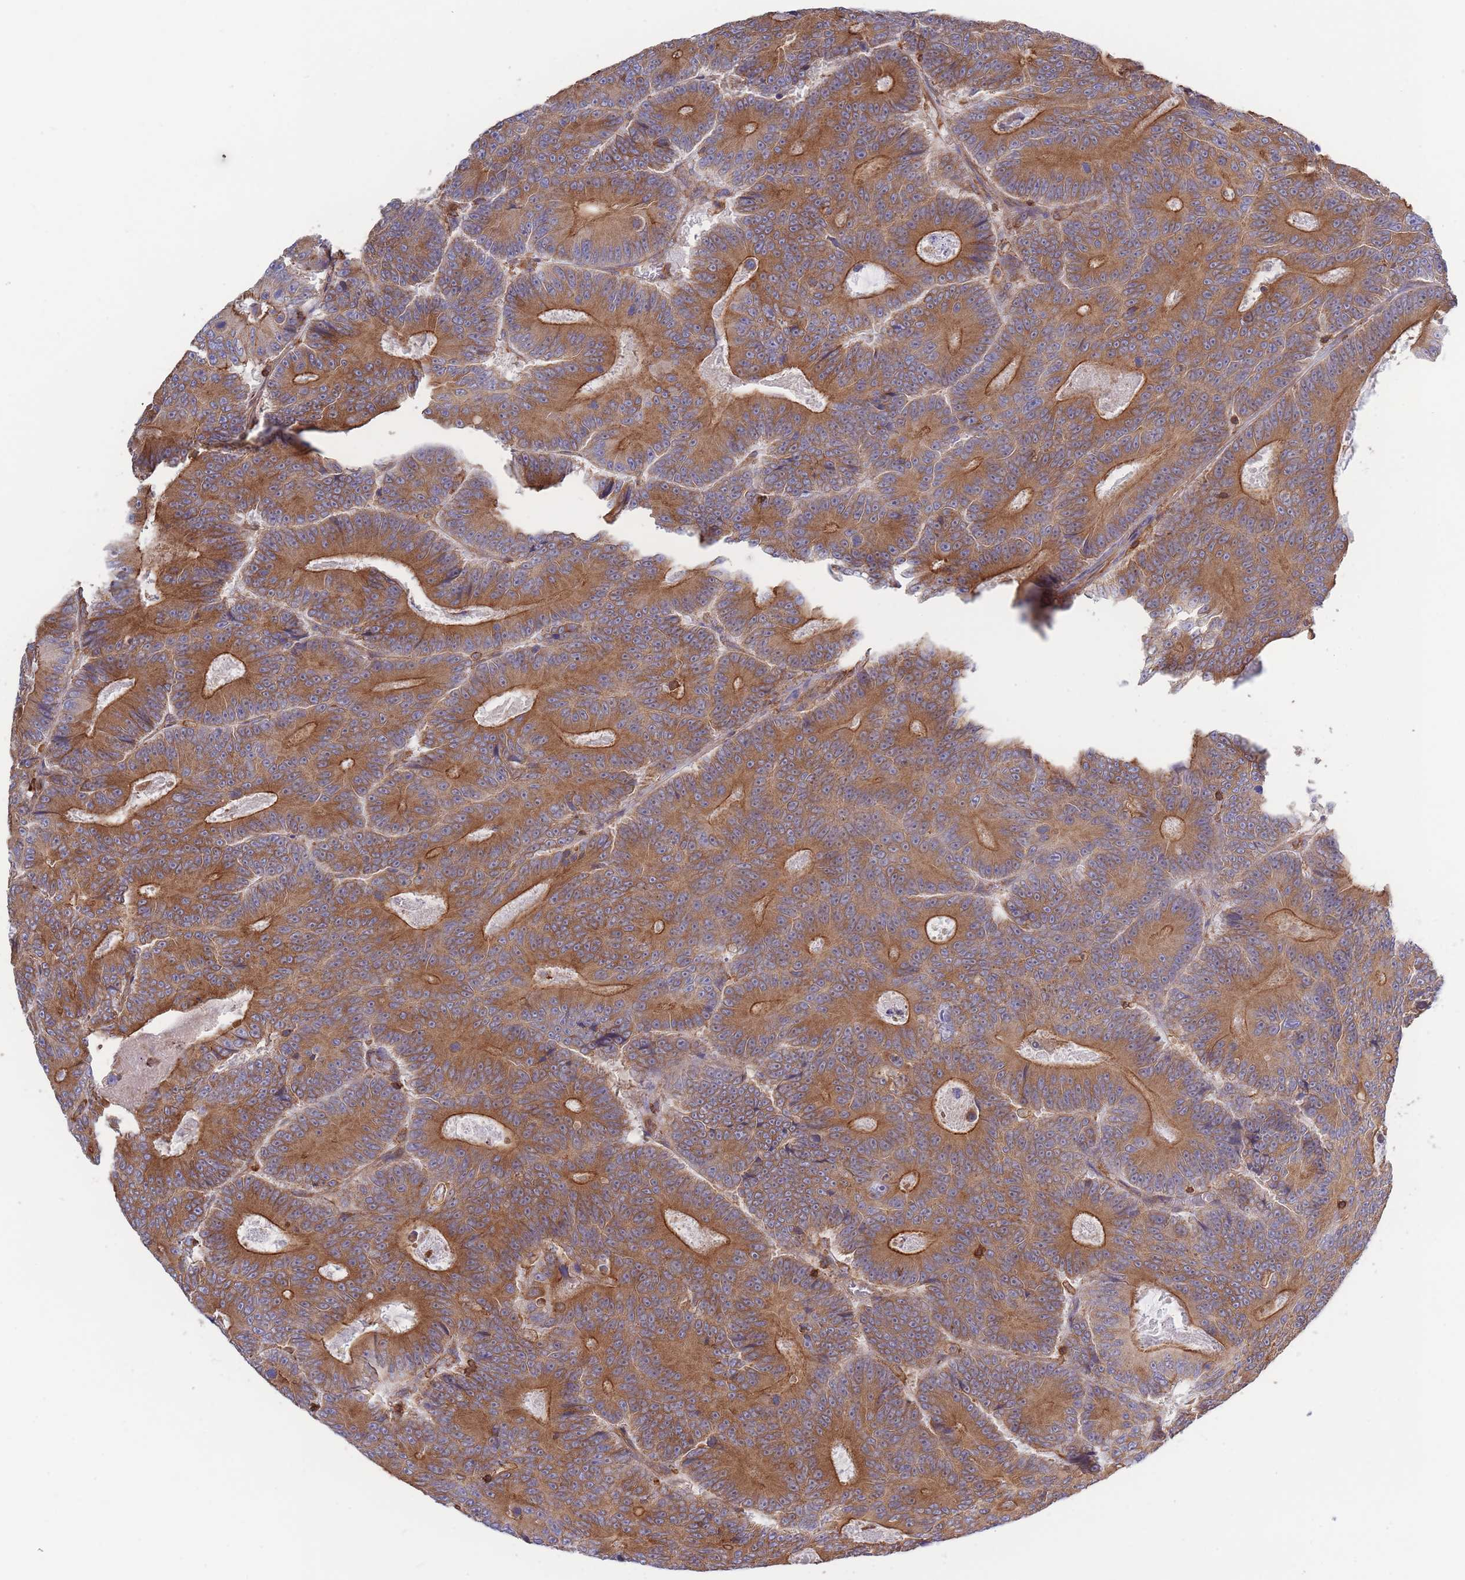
{"staining": {"intensity": "strong", "quantity": ">75%", "location": "cytoplasmic/membranous"}, "tissue": "colorectal cancer", "cell_type": "Tumor cells", "image_type": "cancer", "snomed": [{"axis": "morphology", "description": "Adenocarcinoma, NOS"}, {"axis": "topography", "description": "Colon"}], "caption": "High-magnification brightfield microscopy of colorectal adenocarcinoma stained with DAB (3,3'-diaminobenzidine) (brown) and counterstained with hematoxylin (blue). tumor cells exhibit strong cytoplasmic/membranous staining is appreciated in approximately>75% of cells. The staining is performed using DAB (3,3'-diaminobenzidine) brown chromogen to label protein expression. The nuclei are counter-stained blue using hematoxylin.", "gene": "LRRN4CL", "patient": {"sex": "male", "age": 83}}